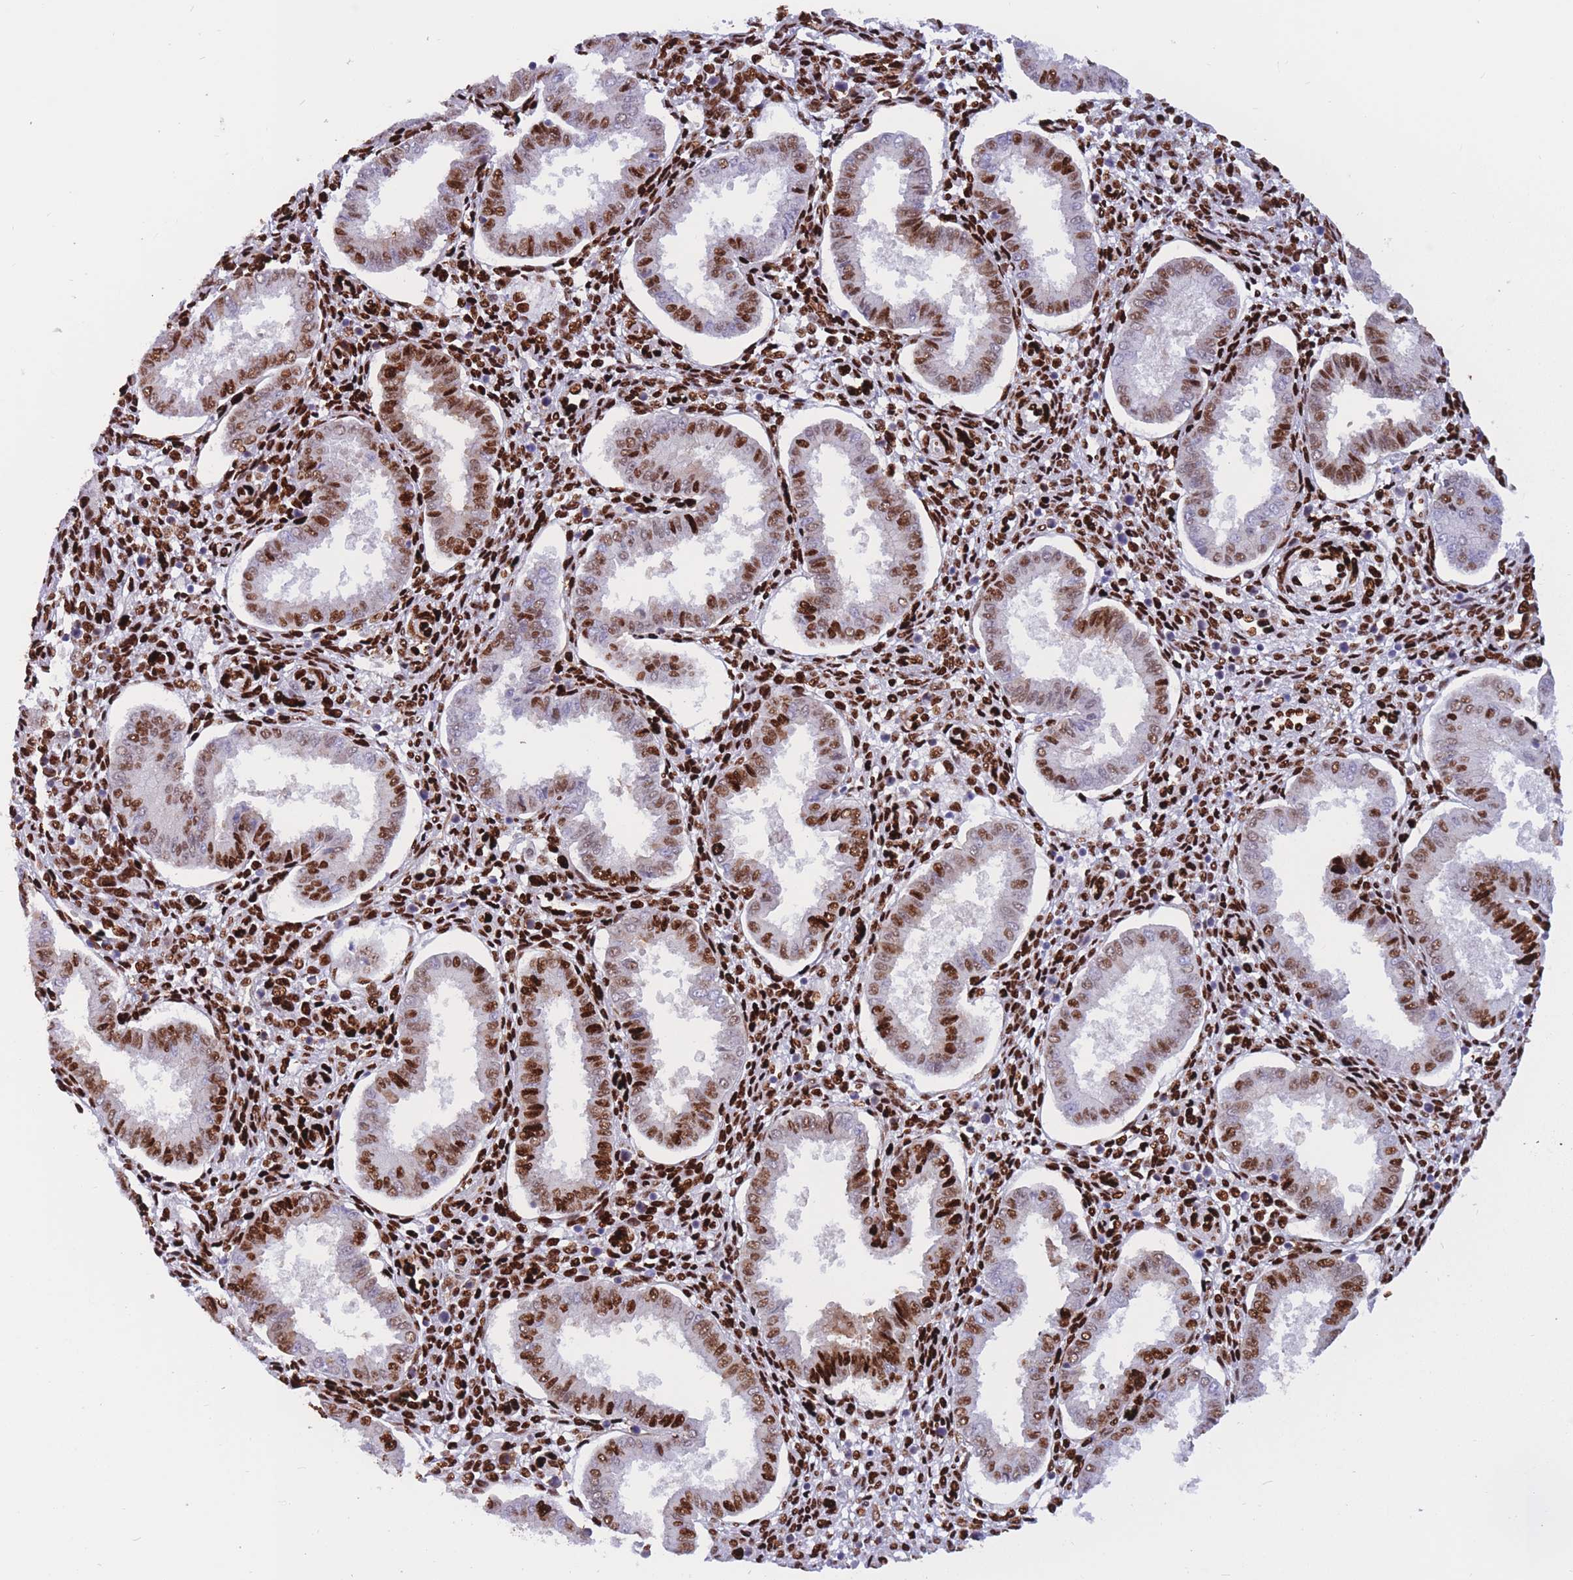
{"staining": {"intensity": "strong", "quantity": ">75%", "location": "nuclear"}, "tissue": "endometrium", "cell_type": "Cells in endometrial stroma", "image_type": "normal", "snomed": [{"axis": "morphology", "description": "Normal tissue, NOS"}, {"axis": "topography", "description": "Endometrium"}], "caption": "Immunohistochemistry (IHC) (DAB (3,3'-diaminobenzidine)) staining of benign human endometrium demonstrates strong nuclear protein positivity in about >75% of cells in endometrial stroma. The staining was performed using DAB to visualize the protein expression in brown, while the nuclei were stained in blue with hematoxylin (Magnification: 20x).", "gene": "NASP", "patient": {"sex": "female", "age": 24}}